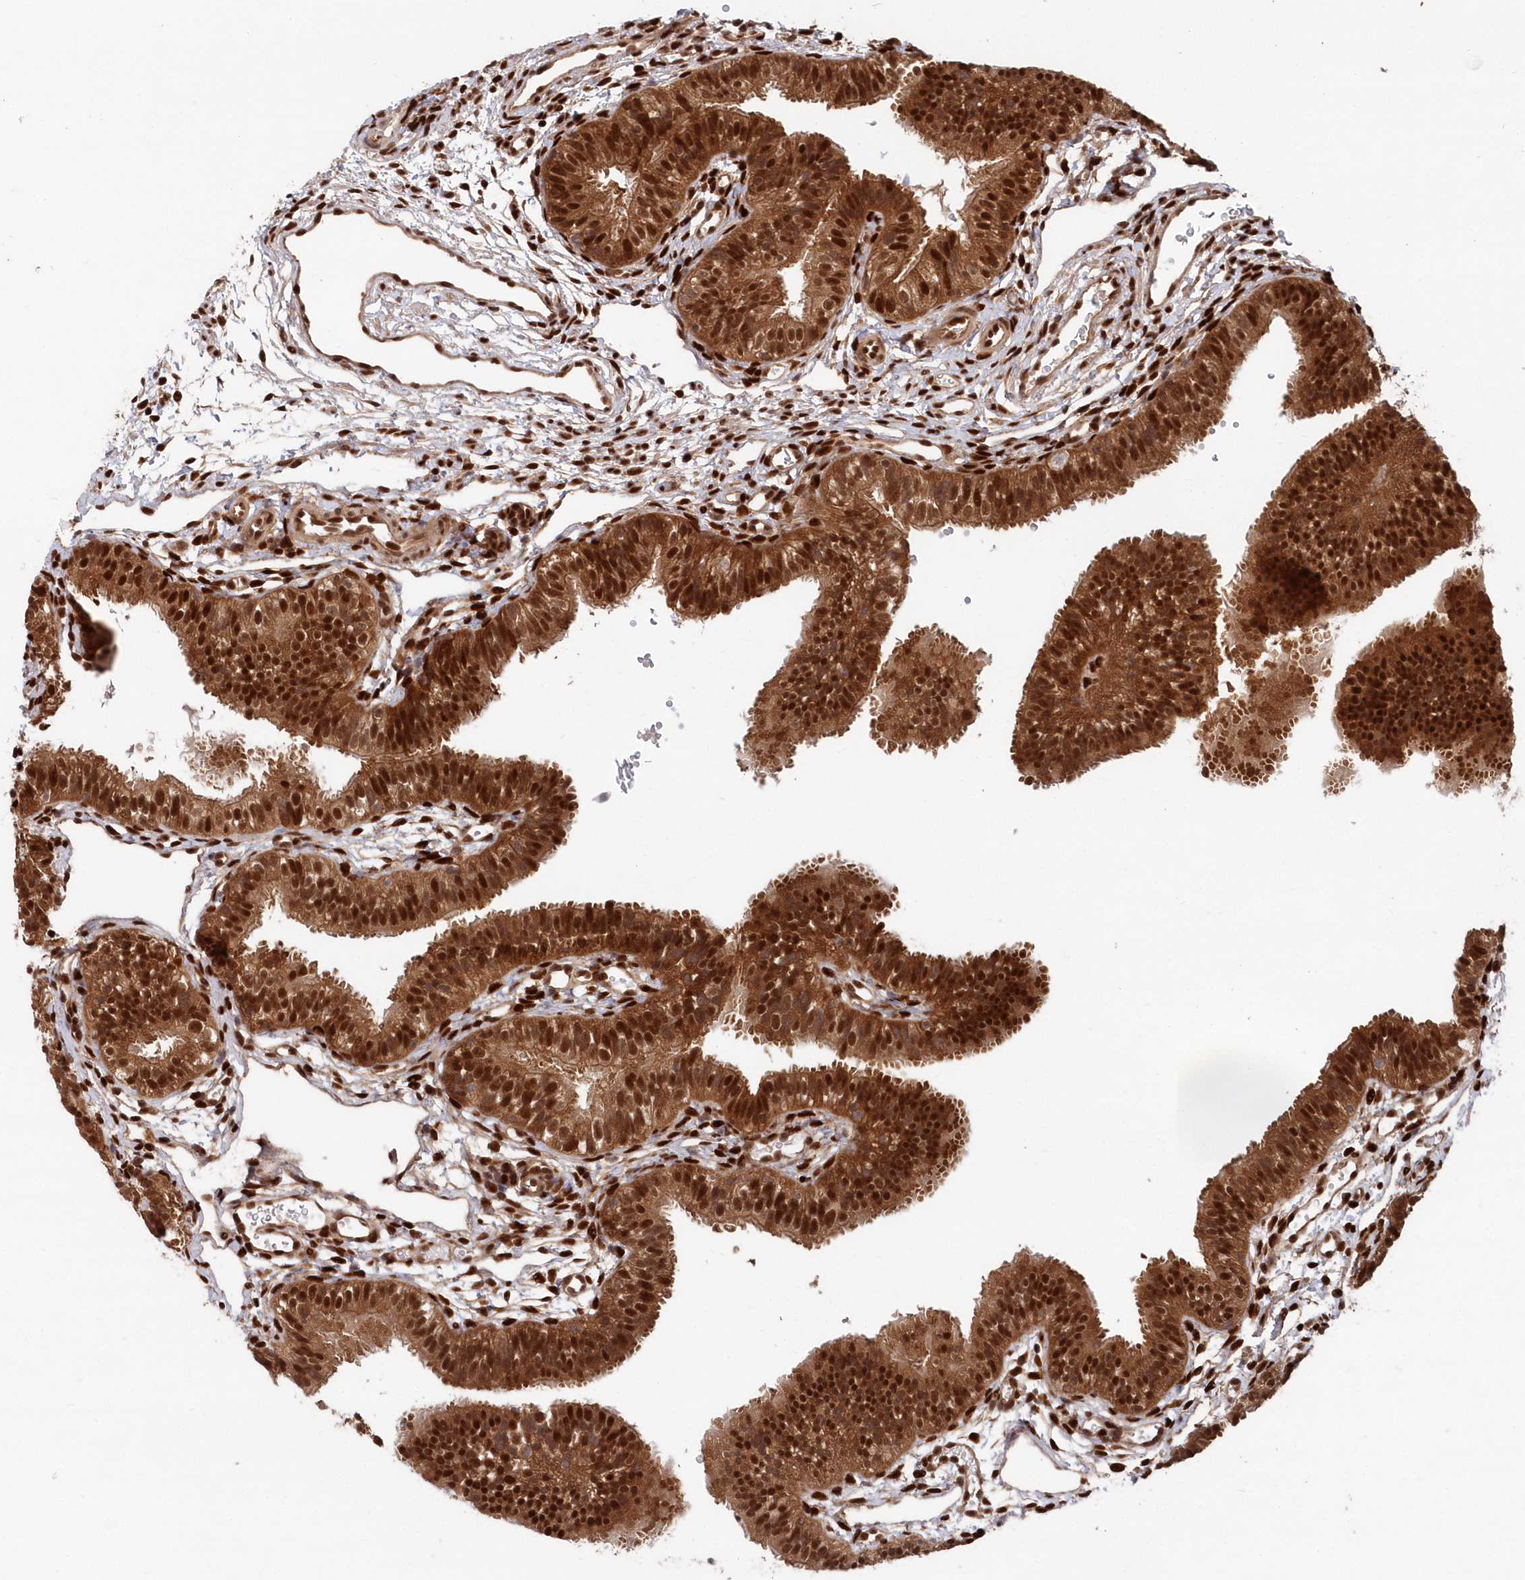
{"staining": {"intensity": "strong", "quantity": ">75%", "location": "cytoplasmic/membranous,nuclear"}, "tissue": "fallopian tube", "cell_type": "Glandular cells", "image_type": "normal", "snomed": [{"axis": "morphology", "description": "Normal tissue, NOS"}, {"axis": "topography", "description": "Fallopian tube"}], "caption": "Immunohistochemistry (IHC) of normal human fallopian tube shows high levels of strong cytoplasmic/membranous,nuclear positivity in approximately >75% of glandular cells. (Stains: DAB in brown, nuclei in blue, Microscopy: brightfield microscopy at high magnification).", "gene": "ABHD14B", "patient": {"sex": "female", "age": 35}}